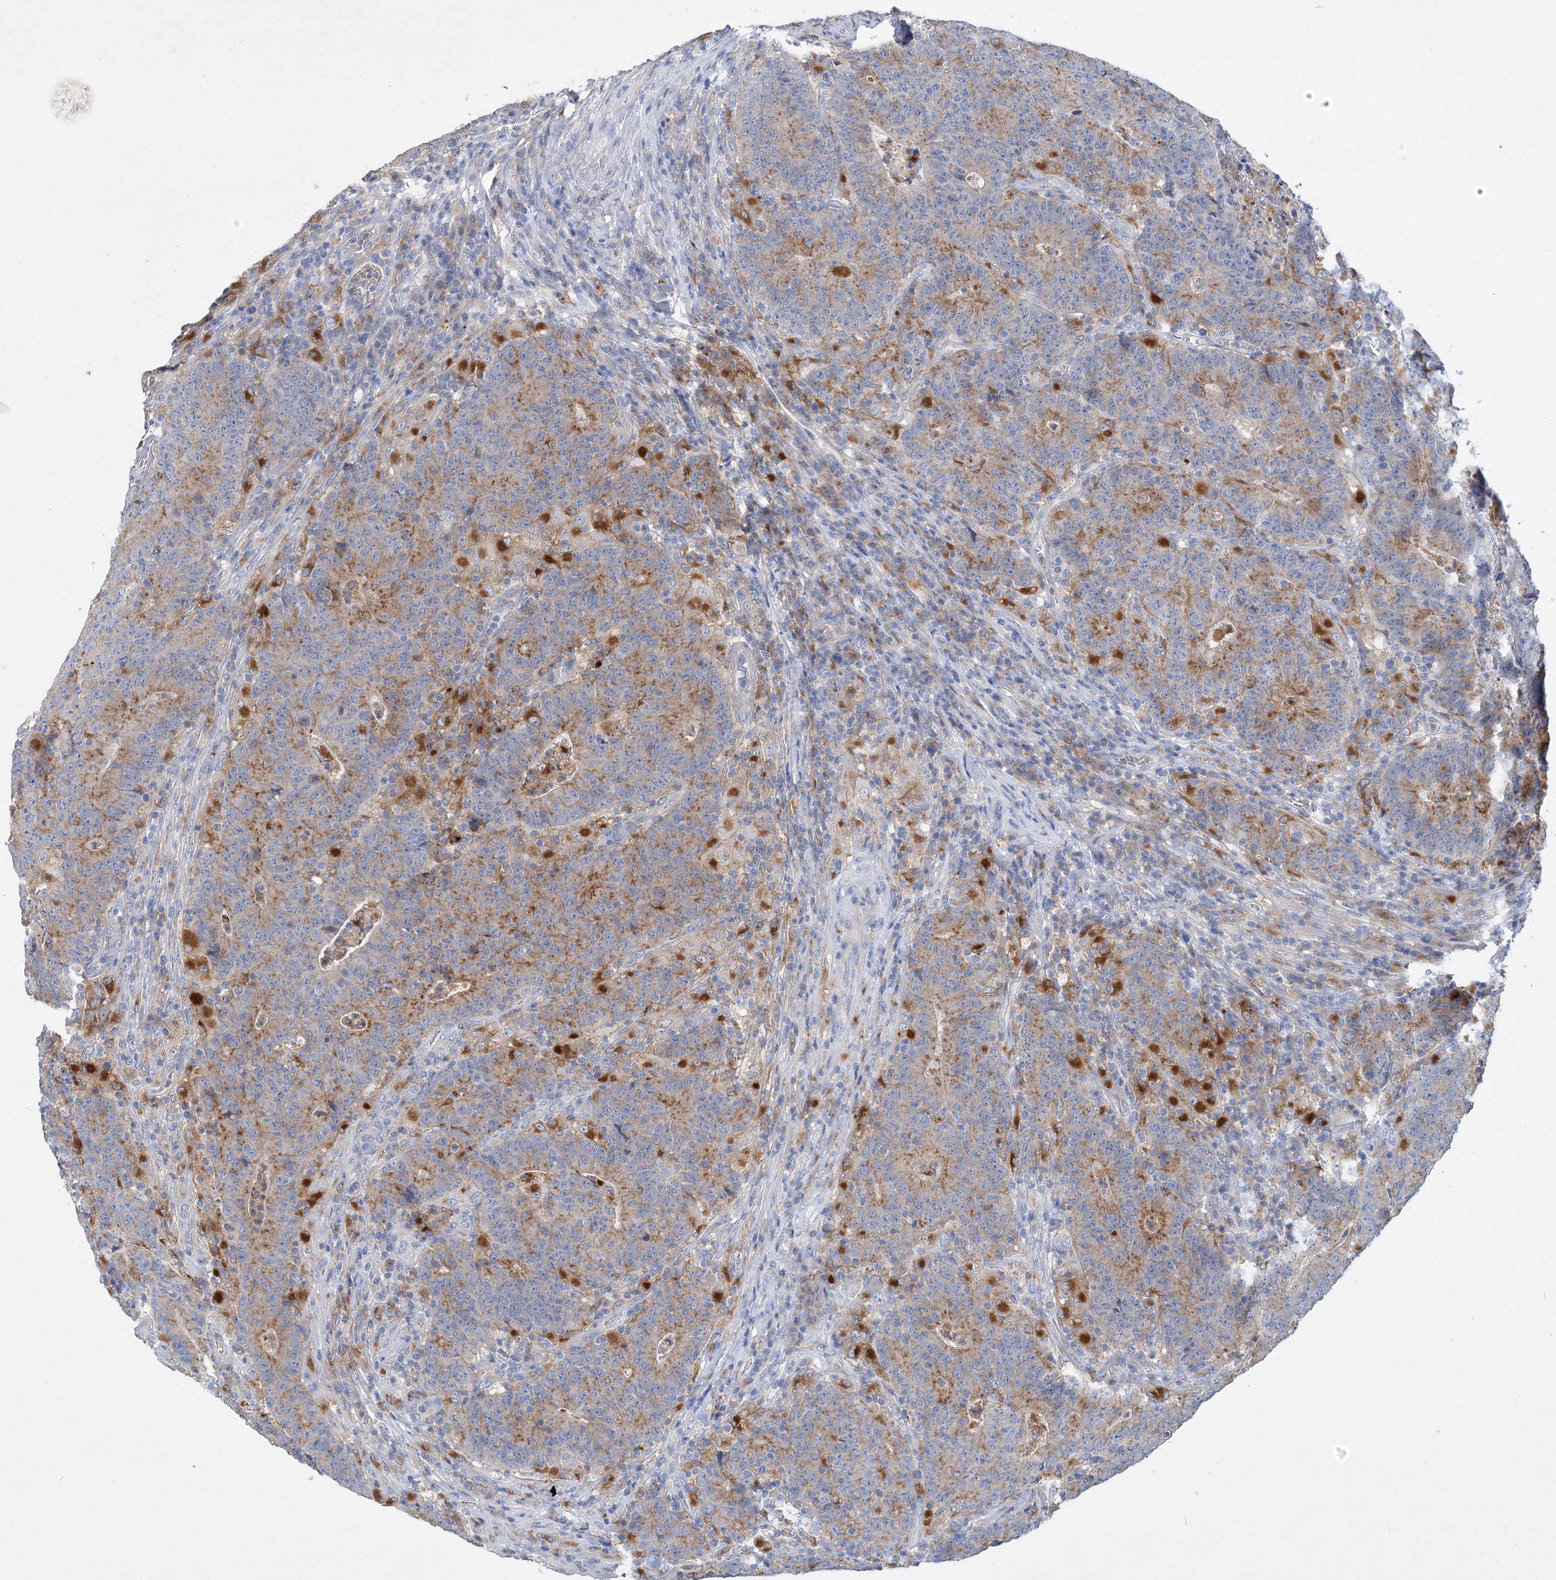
{"staining": {"intensity": "moderate", "quantity": ">75%", "location": "cytoplasmic/membranous"}, "tissue": "colorectal cancer", "cell_type": "Tumor cells", "image_type": "cancer", "snomed": [{"axis": "morphology", "description": "Normal tissue, NOS"}, {"axis": "morphology", "description": "Adenocarcinoma, NOS"}, {"axis": "topography", "description": "Colon"}], "caption": "A micrograph of colorectal adenocarcinoma stained for a protein shows moderate cytoplasmic/membranous brown staining in tumor cells. Using DAB (brown) and hematoxylin (blue) stains, captured at high magnification using brightfield microscopy.", "gene": "GRINA", "patient": {"sex": "female", "age": 75}}